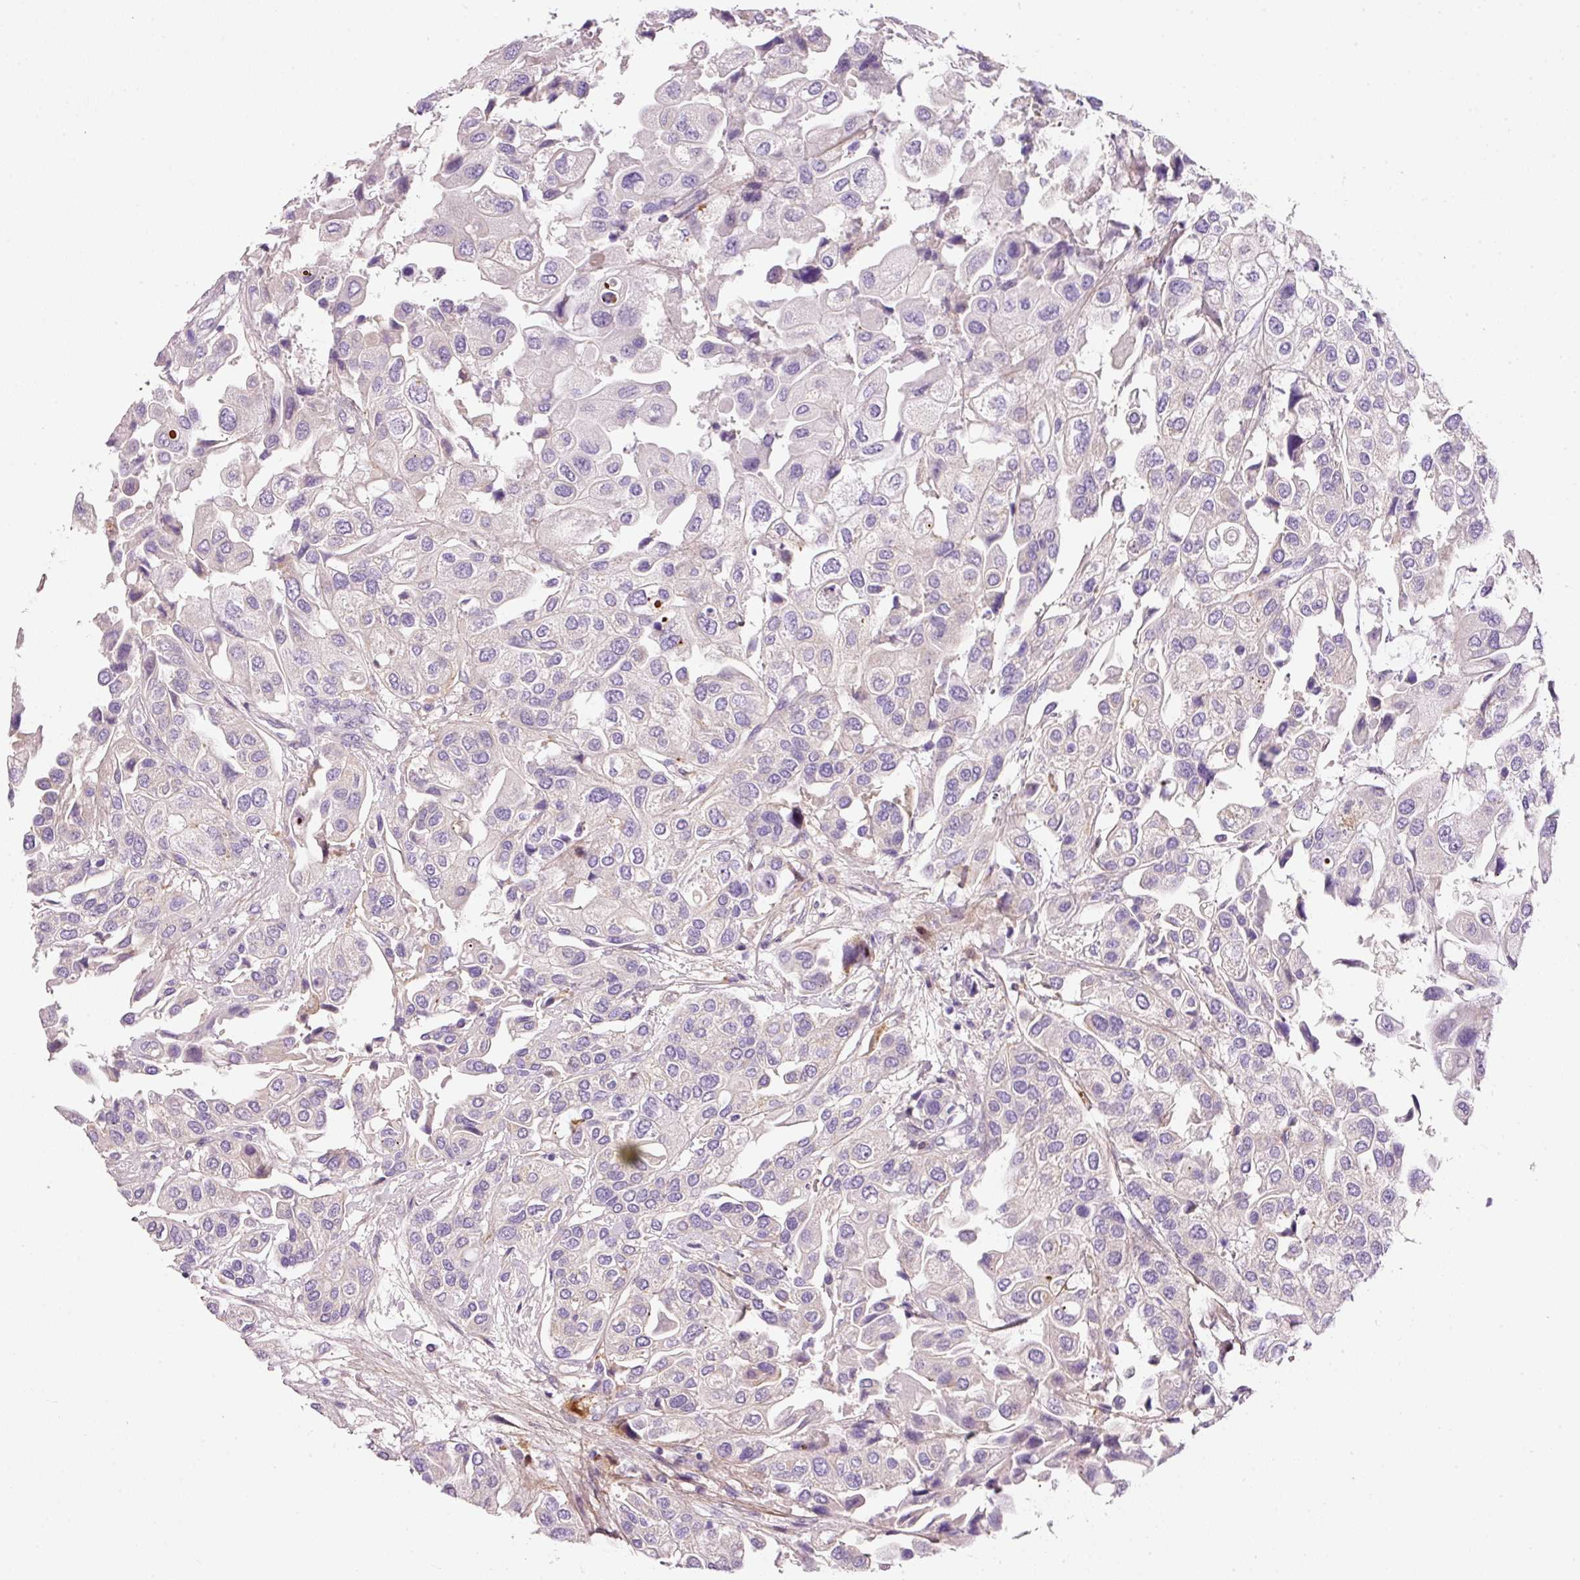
{"staining": {"intensity": "strong", "quantity": "<25%", "location": "cytoplasmic/membranous"}, "tissue": "urothelial cancer", "cell_type": "Tumor cells", "image_type": "cancer", "snomed": [{"axis": "morphology", "description": "Urothelial carcinoma, High grade"}, {"axis": "topography", "description": "Urinary bladder"}], "caption": "Immunohistochemistry (IHC) staining of urothelial carcinoma (high-grade), which shows medium levels of strong cytoplasmic/membranous positivity in approximately <25% of tumor cells indicating strong cytoplasmic/membranous protein staining. The staining was performed using DAB (3,3'-diaminobenzidine) (brown) for protein detection and nuclei were counterstained in hematoxylin (blue).", "gene": "SOS2", "patient": {"sex": "female", "age": 64}}